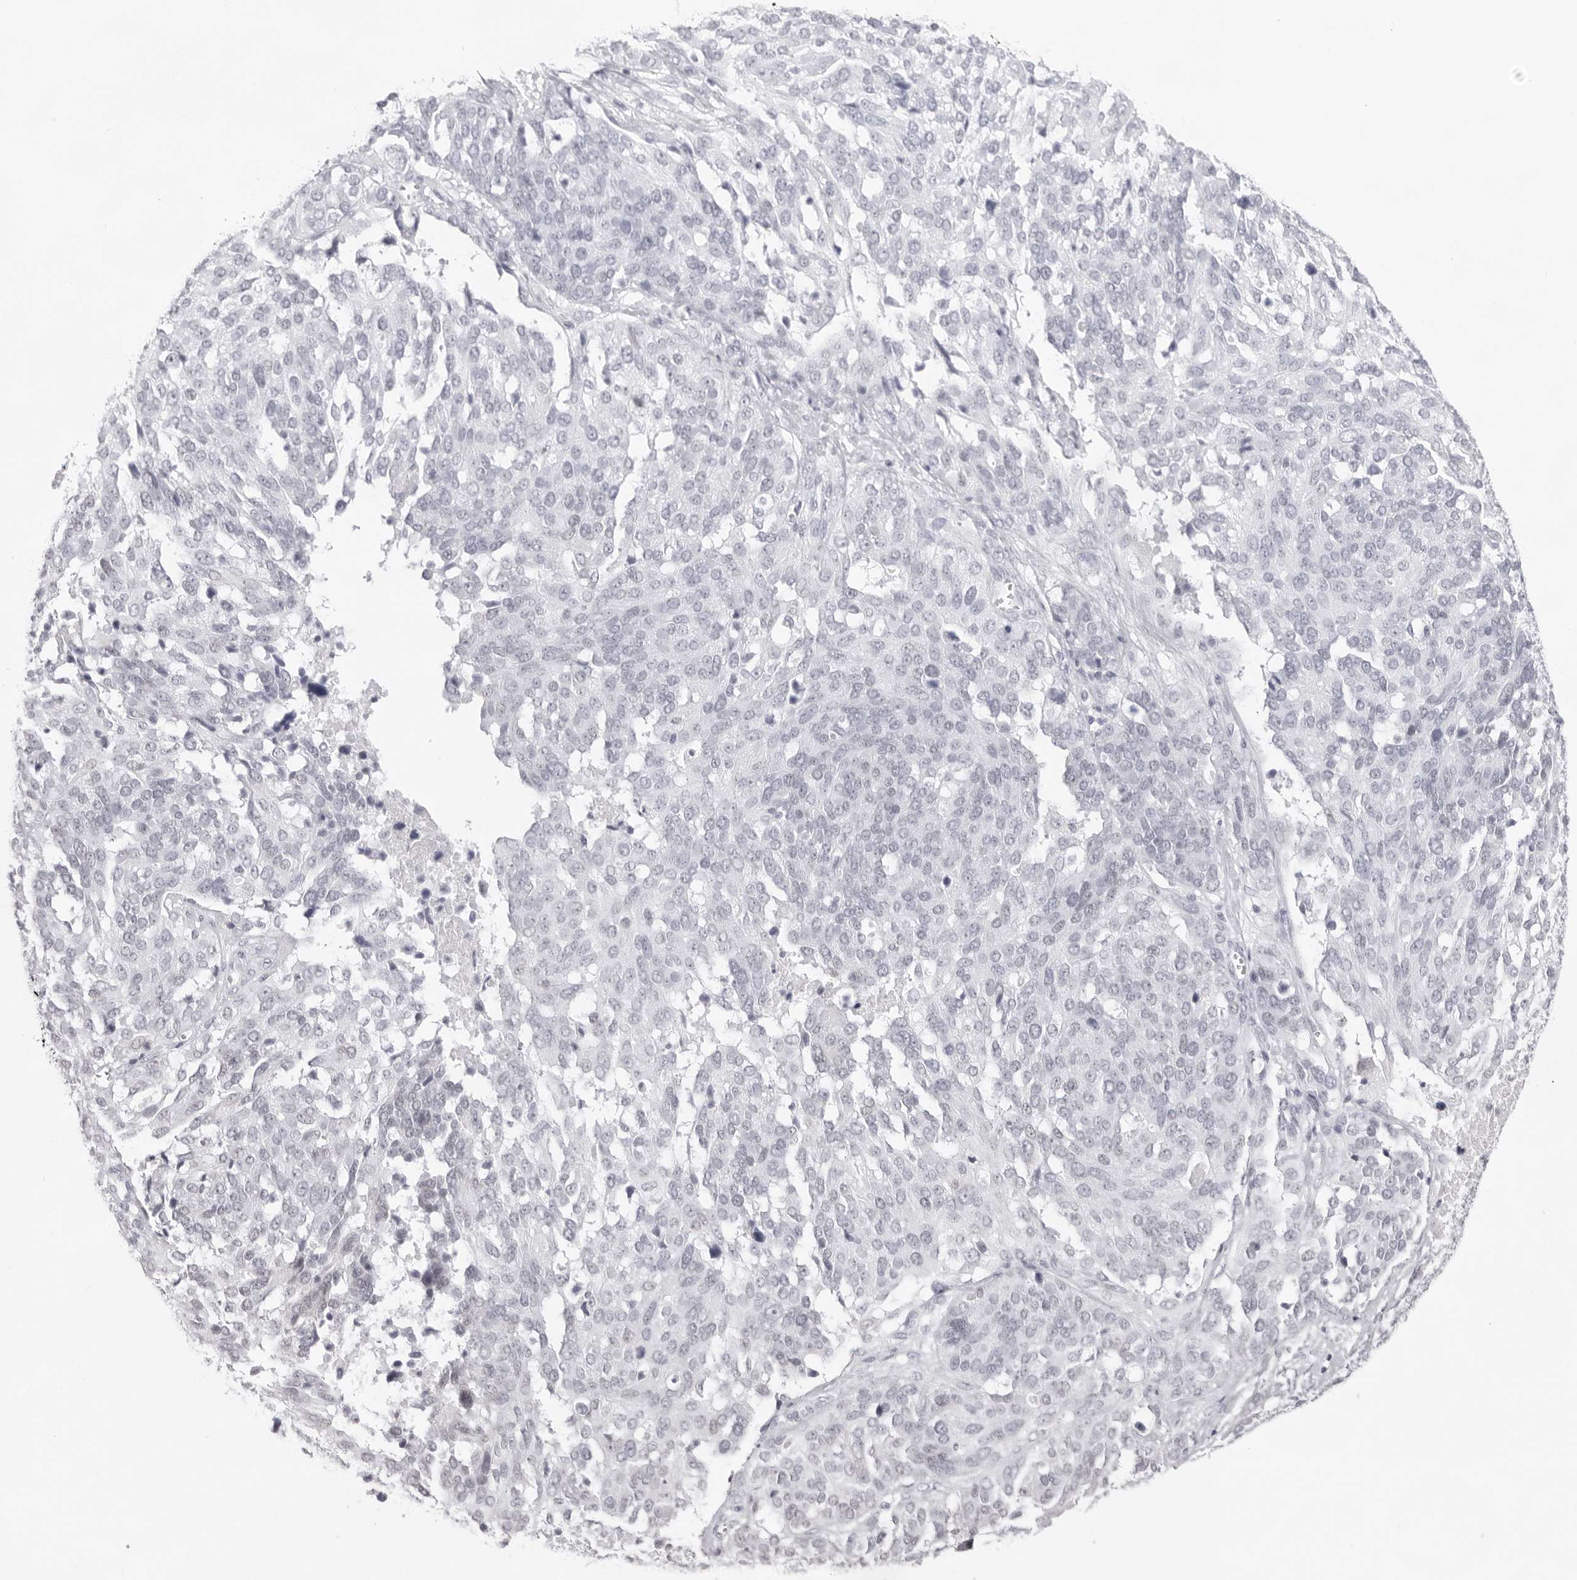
{"staining": {"intensity": "negative", "quantity": "none", "location": "none"}, "tissue": "ovarian cancer", "cell_type": "Tumor cells", "image_type": "cancer", "snomed": [{"axis": "morphology", "description": "Cystadenocarcinoma, serous, NOS"}, {"axis": "topography", "description": "Ovary"}], "caption": "High power microscopy histopathology image of an immunohistochemistry (IHC) micrograph of ovarian cancer (serous cystadenocarcinoma), revealing no significant staining in tumor cells.", "gene": "KLK12", "patient": {"sex": "female", "age": 44}}